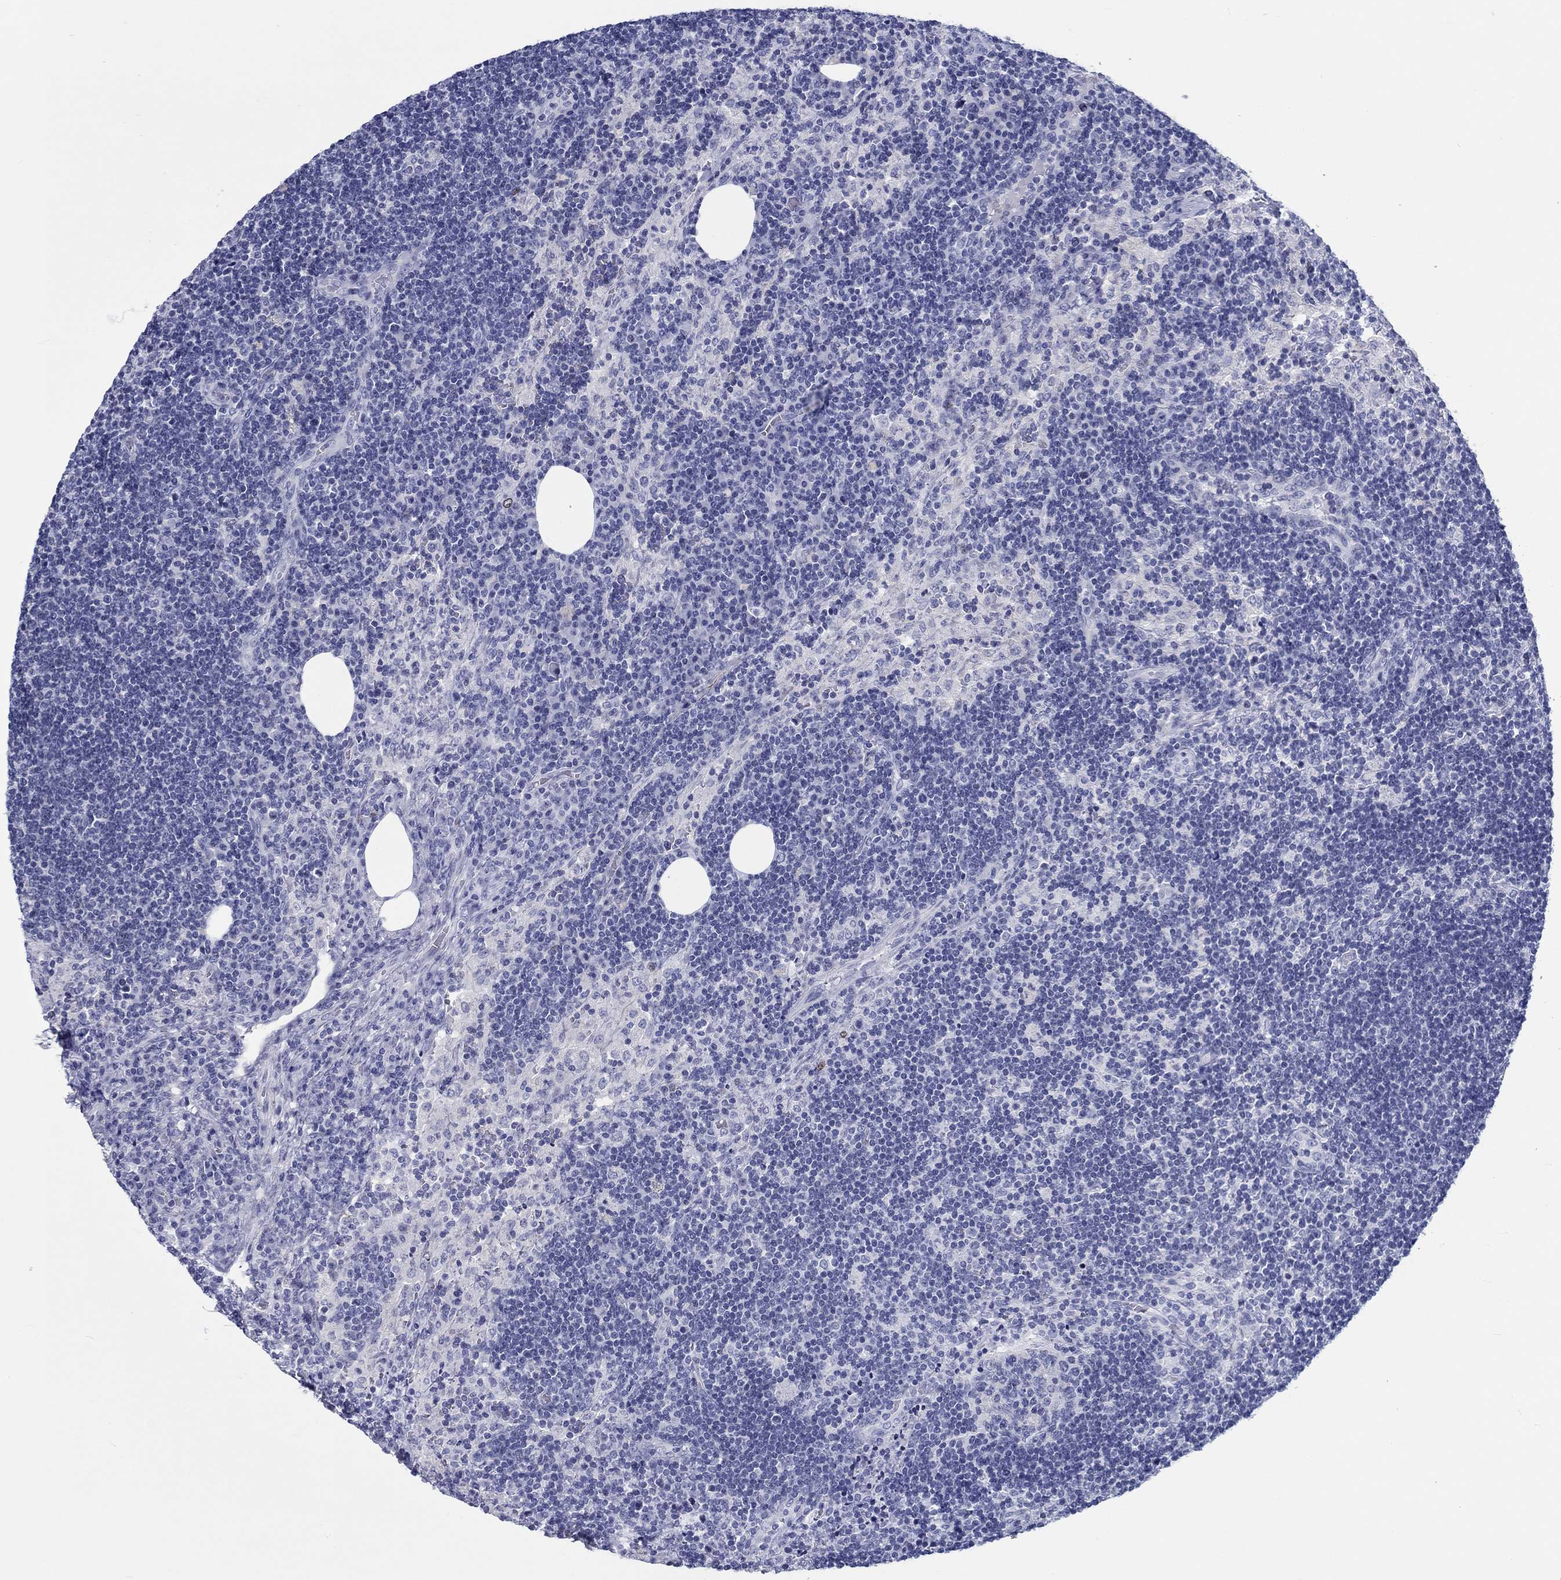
{"staining": {"intensity": "negative", "quantity": "none", "location": "none"}, "tissue": "lymph node", "cell_type": "Germinal center cells", "image_type": "normal", "snomed": [{"axis": "morphology", "description": "Normal tissue, NOS"}, {"axis": "topography", "description": "Lymph node"}], "caption": "Immunohistochemistry of unremarkable human lymph node reveals no expression in germinal center cells.", "gene": "H1", "patient": {"sex": "male", "age": 63}}